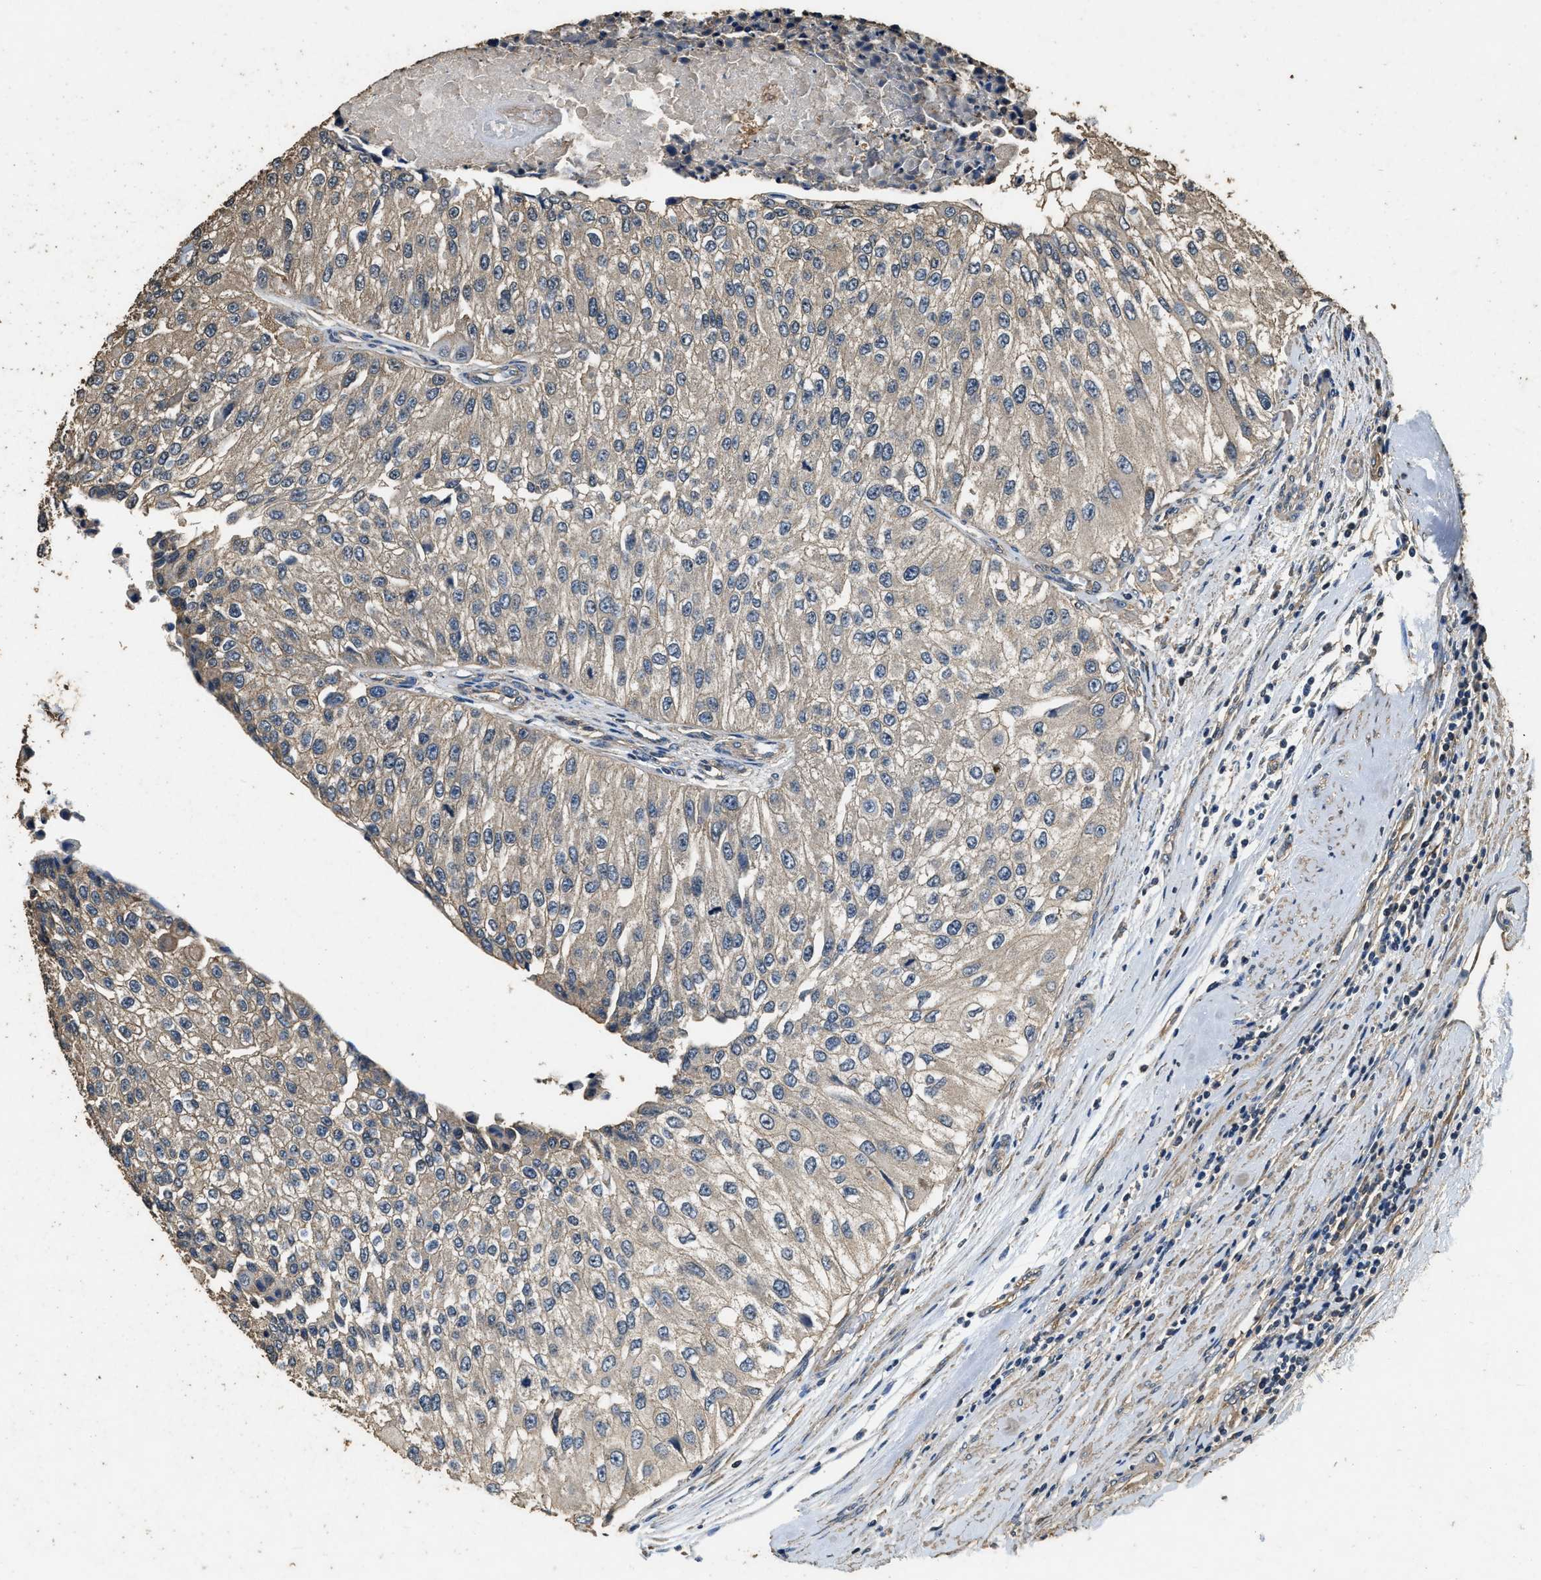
{"staining": {"intensity": "weak", "quantity": "25%-75%", "location": "cytoplasmic/membranous"}, "tissue": "urothelial cancer", "cell_type": "Tumor cells", "image_type": "cancer", "snomed": [{"axis": "morphology", "description": "Urothelial carcinoma, High grade"}, {"axis": "topography", "description": "Kidney"}, {"axis": "topography", "description": "Urinary bladder"}], "caption": "High-magnification brightfield microscopy of urothelial carcinoma (high-grade) stained with DAB (brown) and counterstained with hematoxylin (blue). tumor cells exhibit weak cytoplasmic/membranous positivity is identified in about25%-75% of cells.", "gene": "MIB1", "patient": {"sex": "male", "age": 77}}